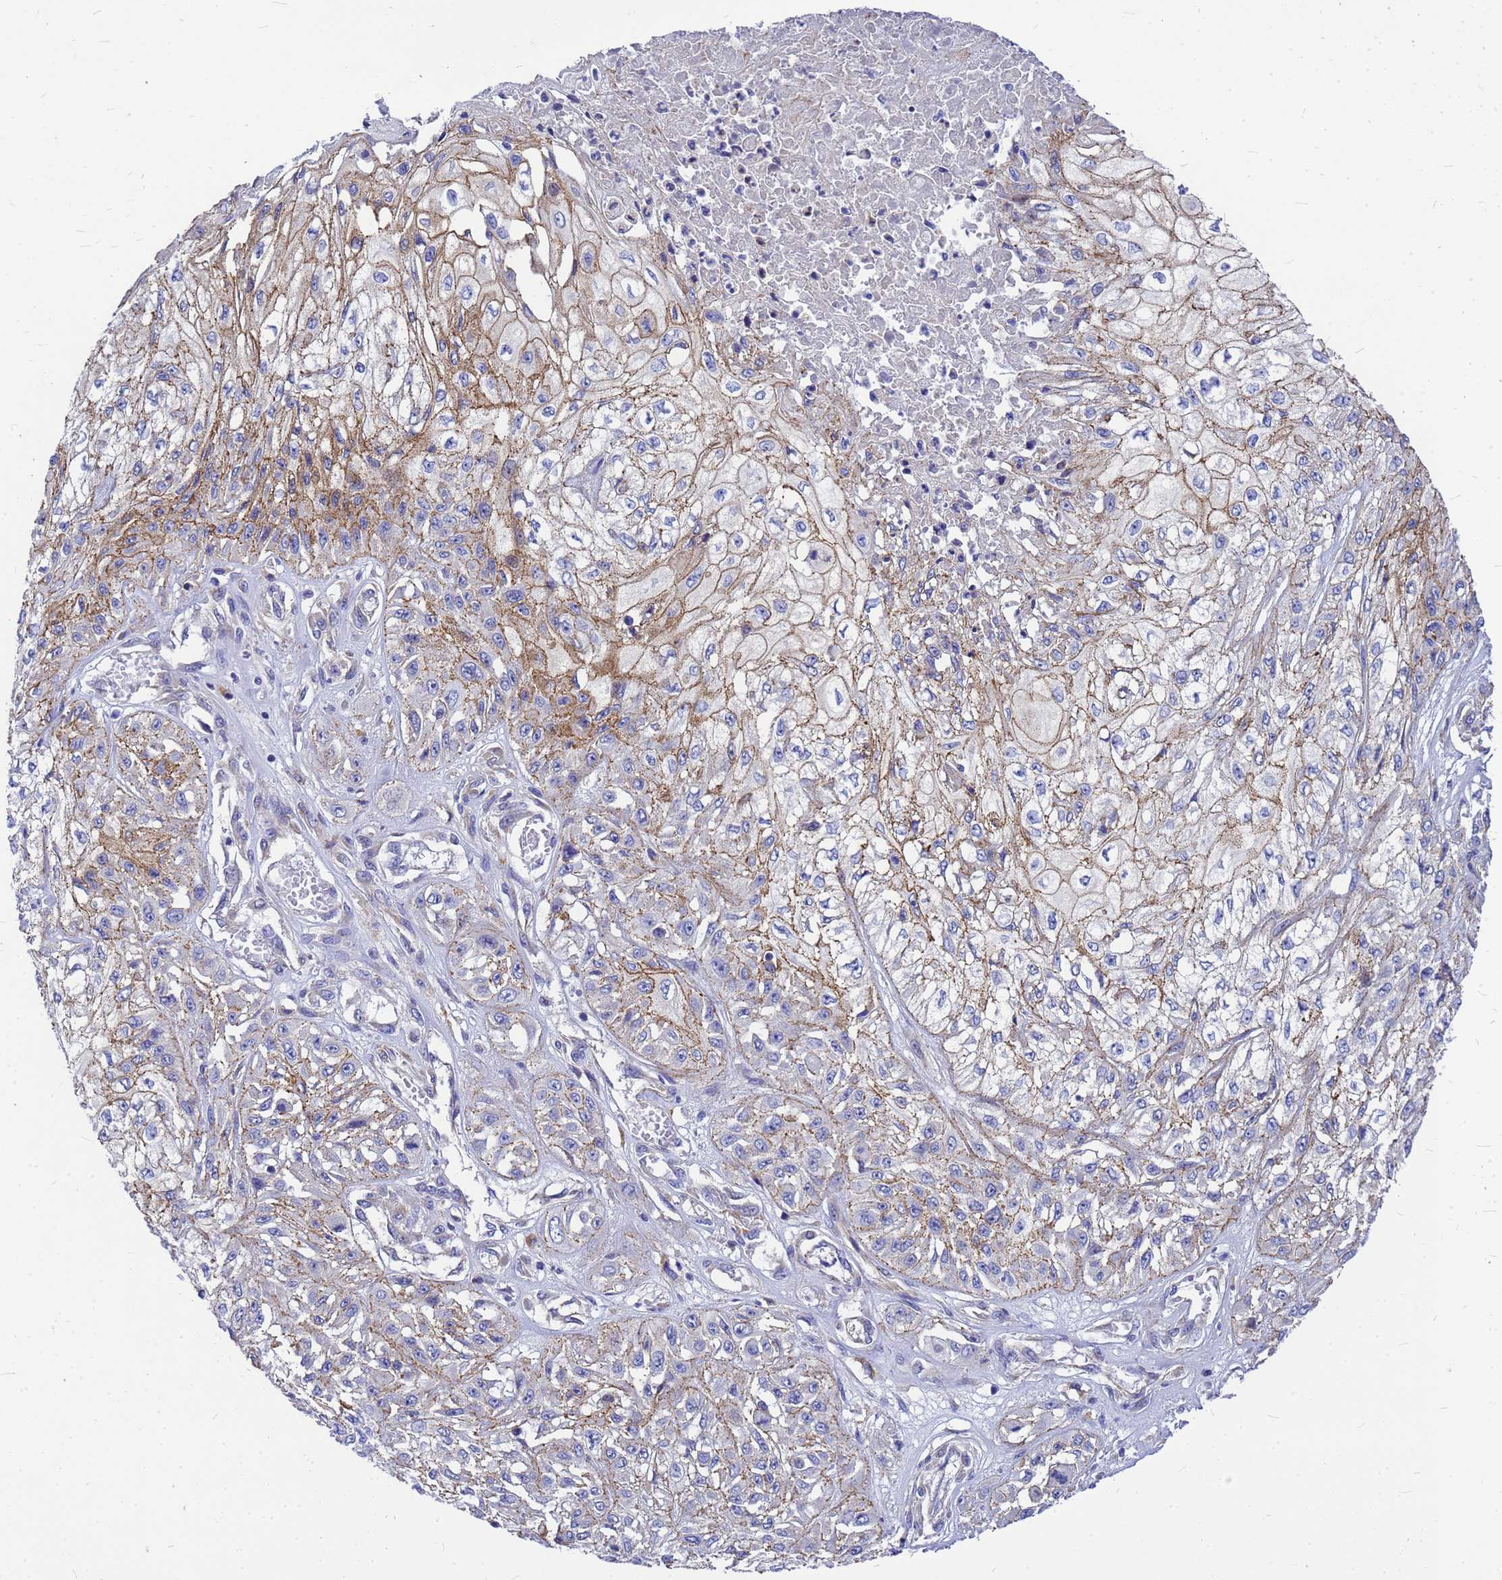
{"staining": {"intensity": "moderate", "quantity": "25%-75%", "location": "cytoplasmic/membranous"}, "tissue": "skin cancer", "cell_type": "Tumor cells", "image_type": "cancer", "snomed": [{"axis": "morphology", "description": "Squamous cell carcinoma, NOS"}, {"axis": "morphology", "description": "Squamous cell carcinoma, metastatic, NOS"}, {"axis": "topography", "description": "Skin"}, {"axis": "topography", "description": "Lymph node"}], "caption": "Protein expression analysis of human skin cancer (squamous cell carcinoma) reveals moderate cytoplasmic/membranous expression in about 25%-75% of tumor cells.", "gene": "FBXW5", "patient": {"sex": "male", "age": 75}}